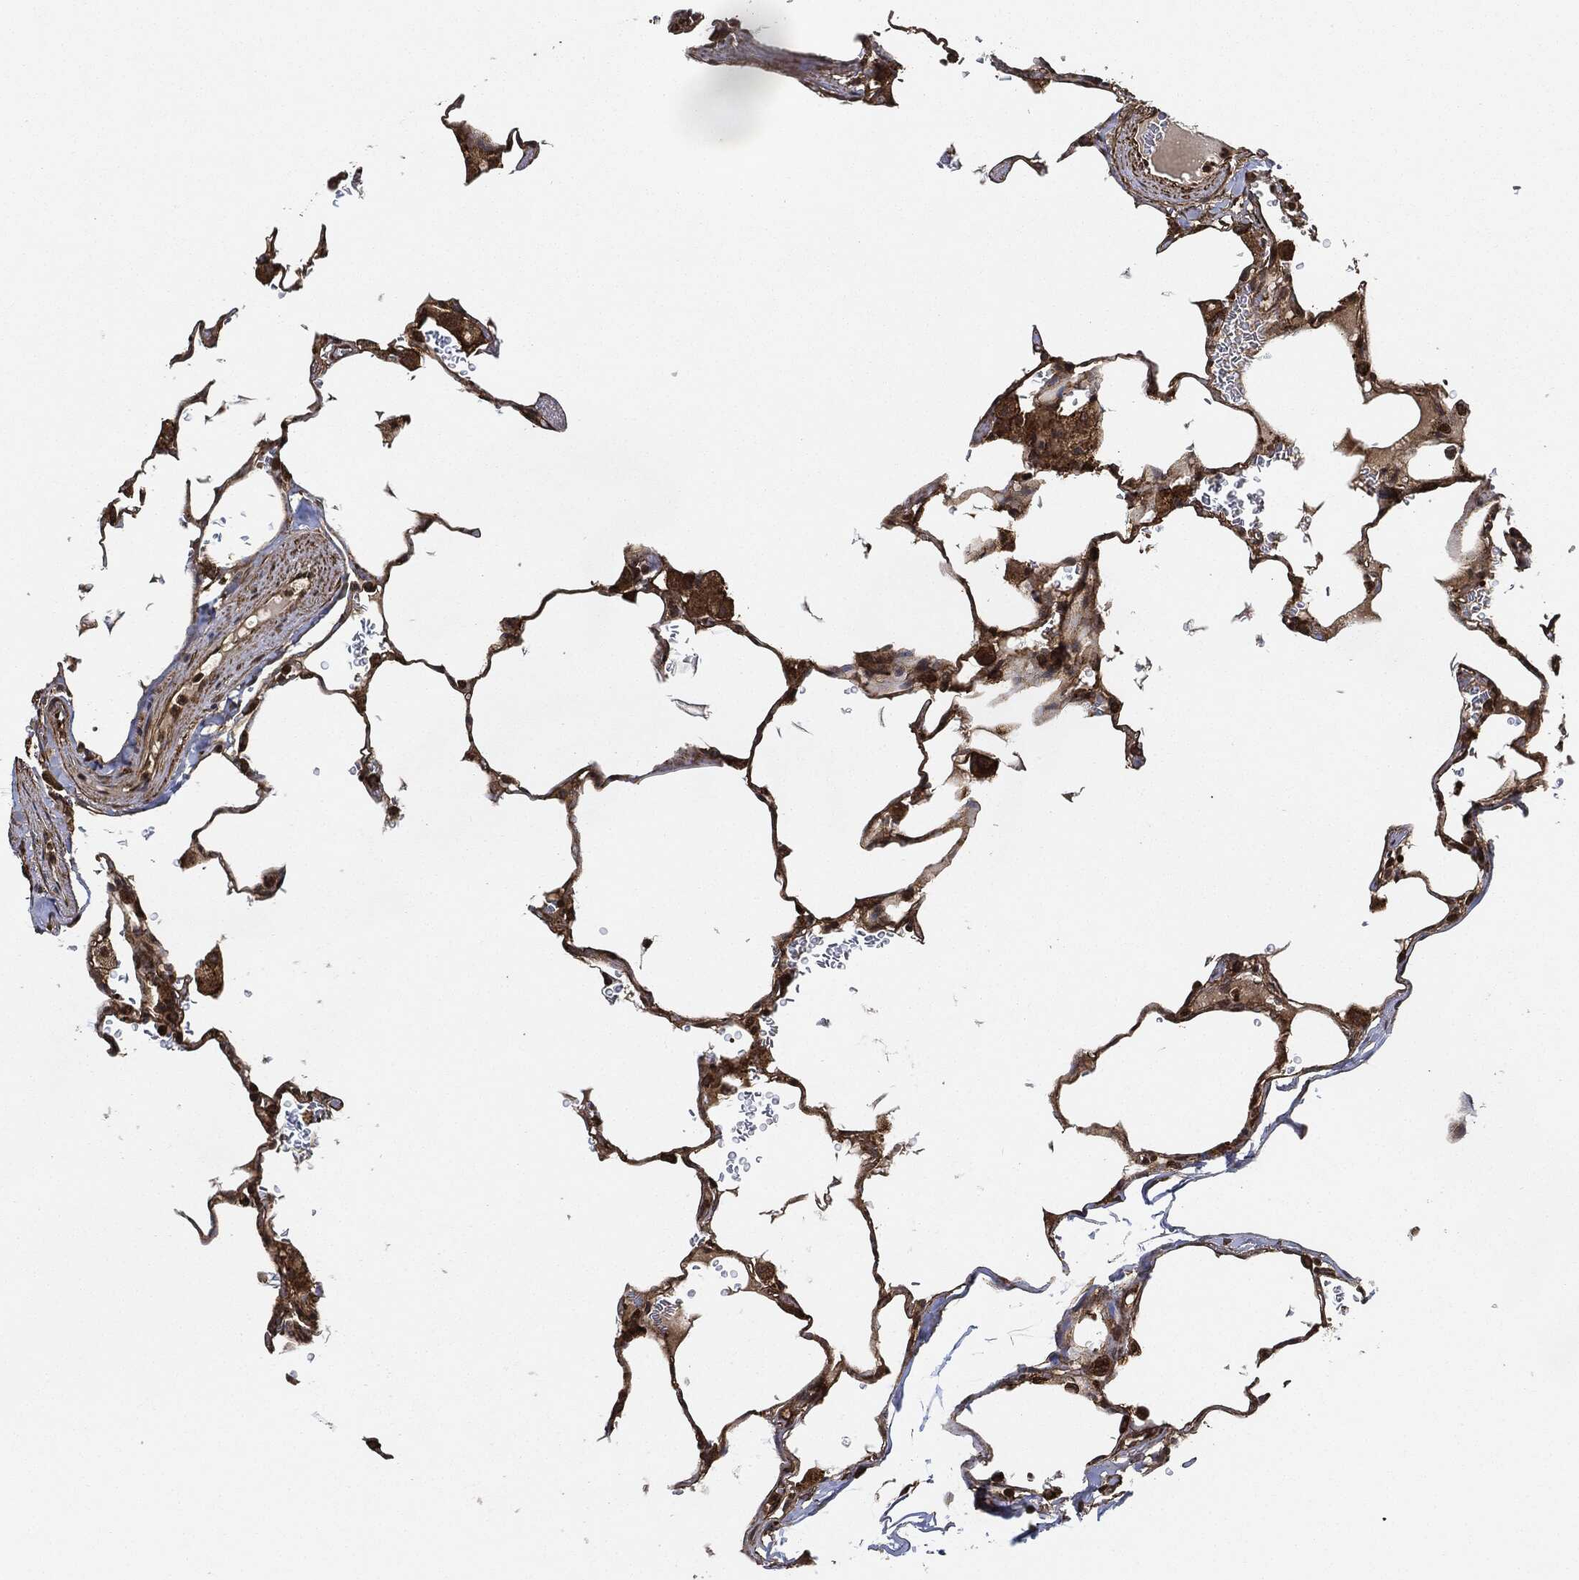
{"staining": {"intensity": "moderate", "quantity": "25%-75%", "location": "cytoplasmic/membranous"}, "tissue": "lung", "cell_type": "Alveolar cells", "image_type": "normal", "snomed": [{"axis": "morphology", "description": "Normal tissue, NOS"}, {"axis": "morphology", "description": "Adenocarcinoma, metastatic, NOS"}, {"axis": "topography", "description": "Lung"}], "caption": "Normal lung reveals moderate cytoplasmic/membranous staining in about 25%-75% of alveolar cells, visualized by immunohistochemistry. Nuclei are stained in blue.", "gene": "CEP290", "patient": {"sex": "male", "age": 45}}